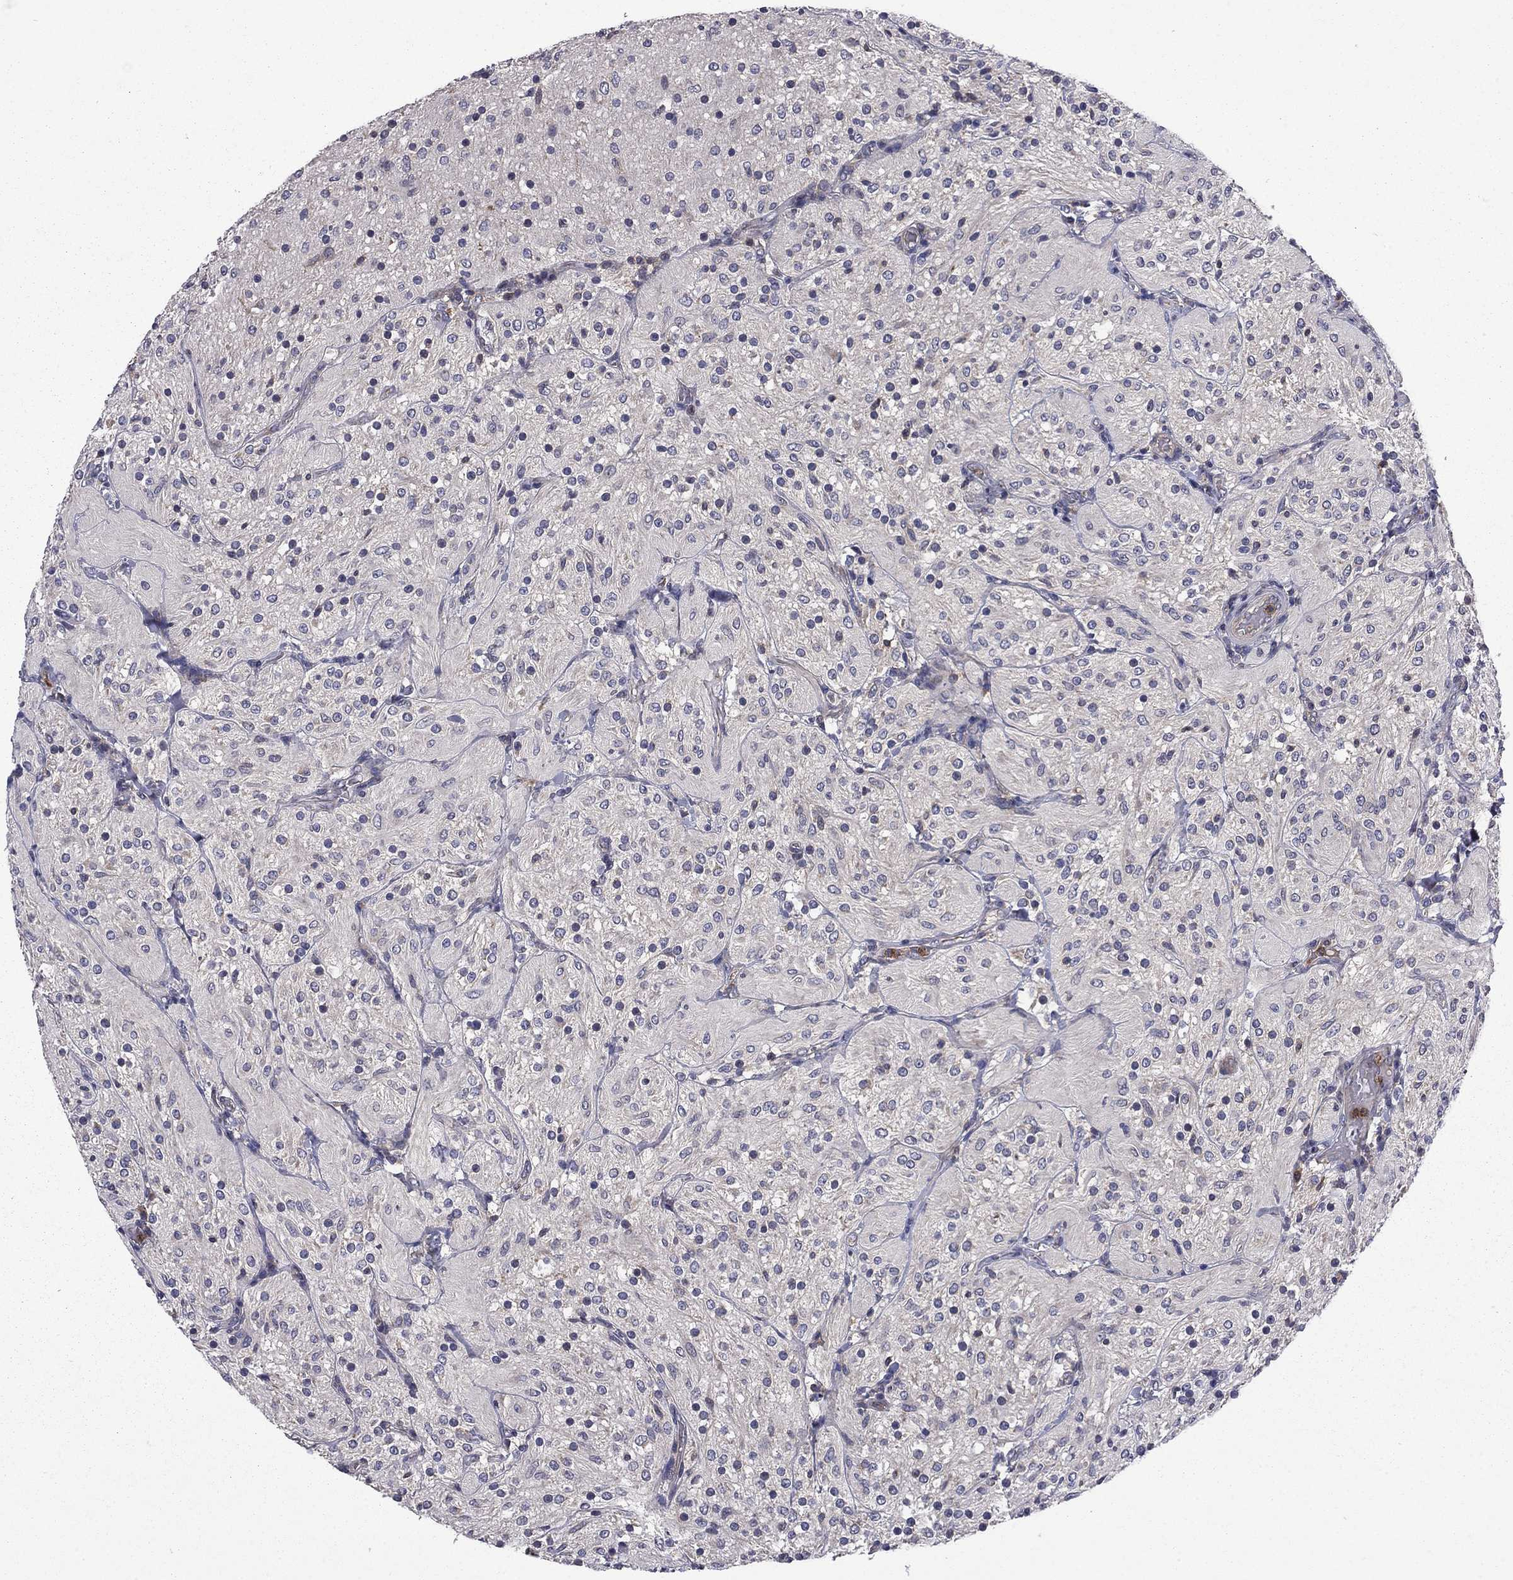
{"staining": {"intensity": "negative", "quantity": "none", "location": "none"}, "tissue": "glioma", "cell_type": "Tumor cells", "image_type": "cancer", "snomed": [{"axis": "morphology", "description": "Glioma, malignant, Low grade"}, {"axis": "topography", "description": "Brain"}], "caption": "A high-resolution photomicrograph shows immunohistochemistry (IHC) staining of malignant glioma (low-grade), which demonstrates no significant positivity in tumor cells.", "gene": "CEACAM7", "patient": {"sex": "male", "age": 3}}